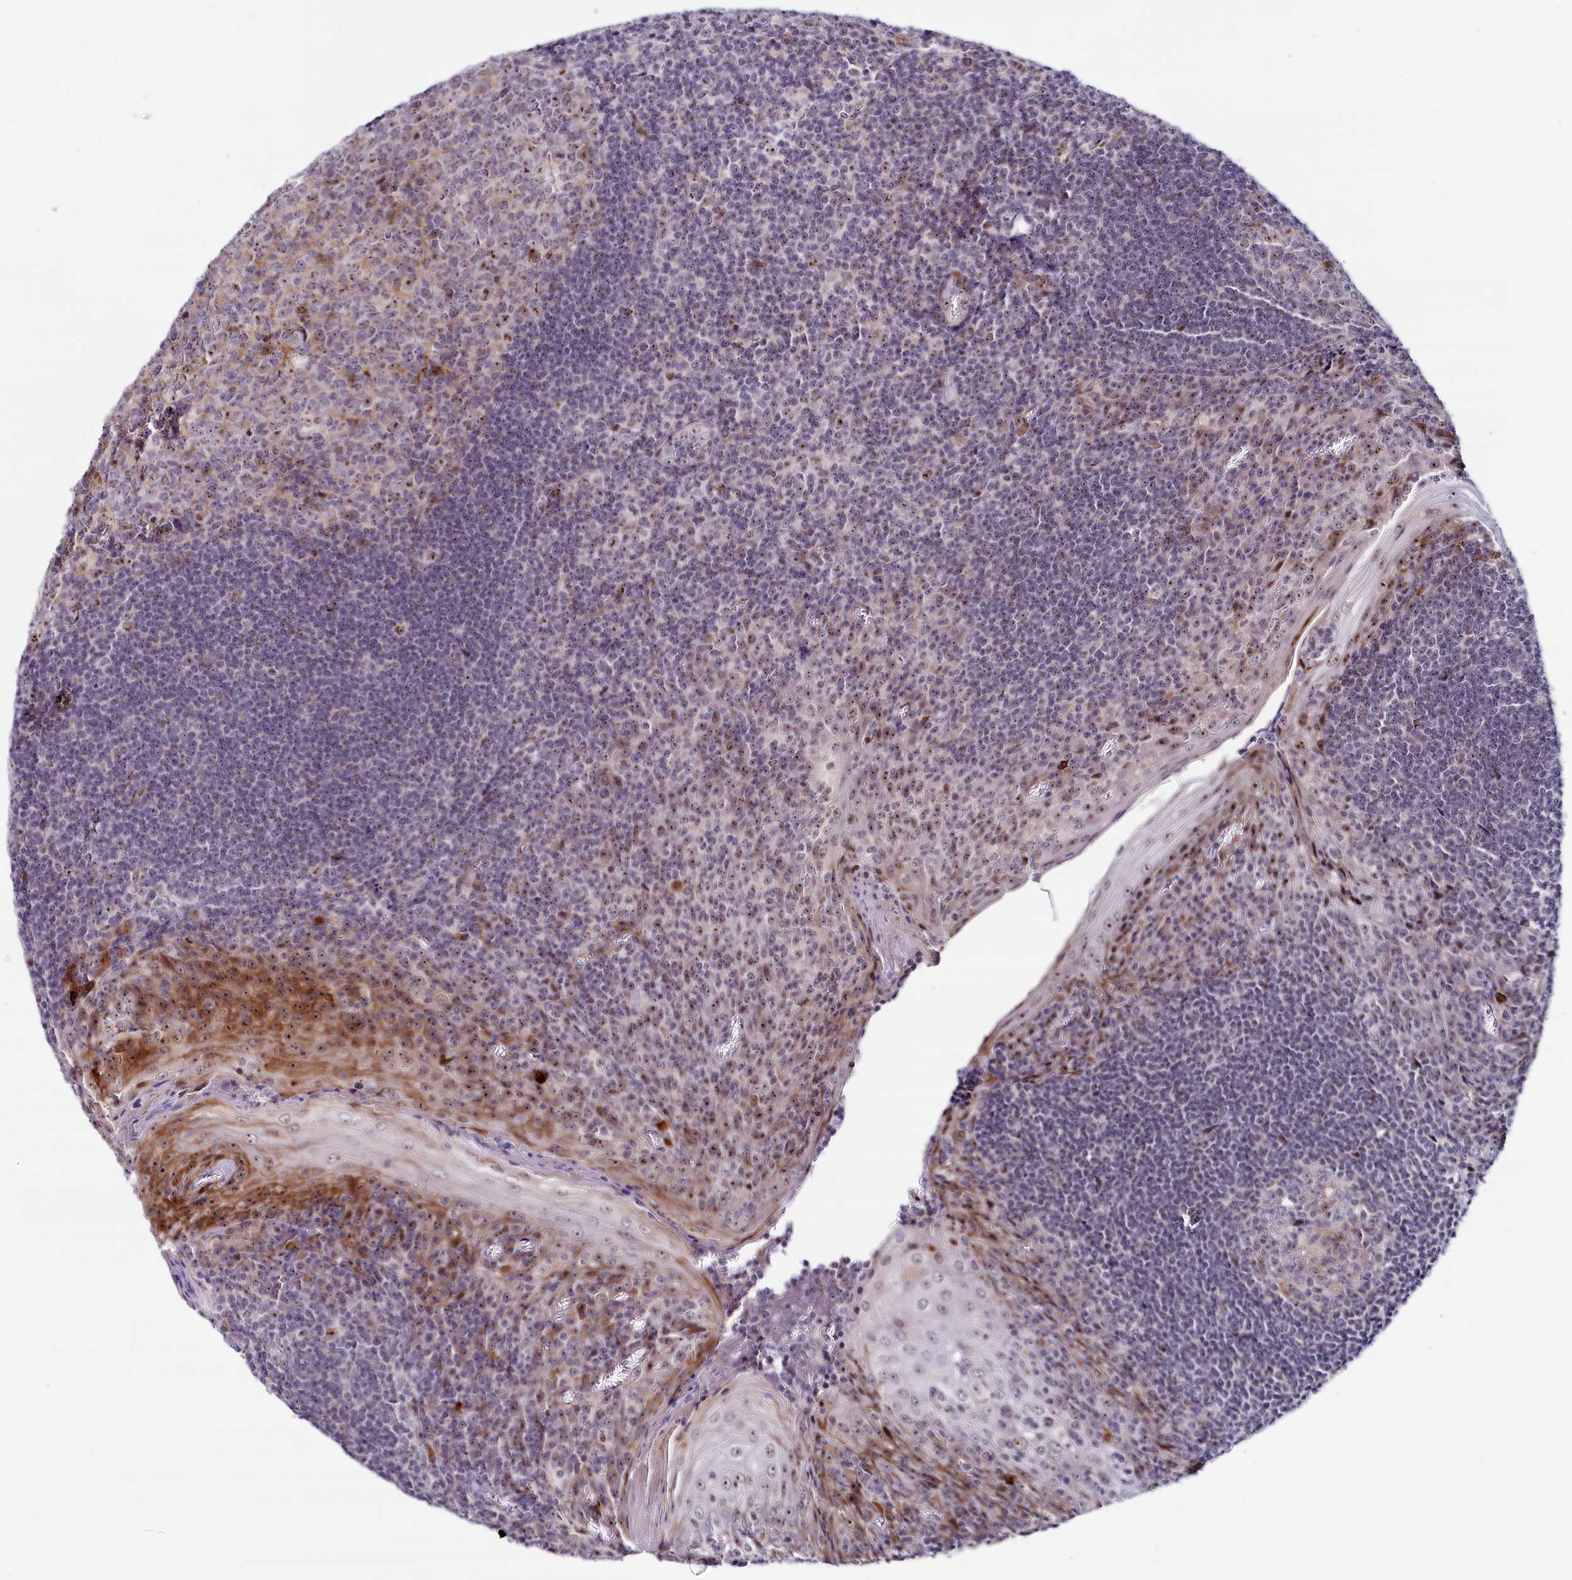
{"staining": {"intensity": "moderate", "quantity": "25%-75%", "location": "cytoplasmic/membranous,nuclear"}, "tissue": "tonsil", "cell_type": "Germinal center cells", "image_type": "normal", "snomed": [{"axis": "morphology", "description": "Normal tissue, NOS"}, {"axis": "topography", "description": "Tonsil"}], "caption": "Immunohistochemical staining of unremarkable tonsil displays medium levels of moderate cytoplasmic/membranous,nuclear positivity in about 25%-75% of germinal center cells.", "gene": "TCOF1", "patient": {"sex": "male", "age": 27}}